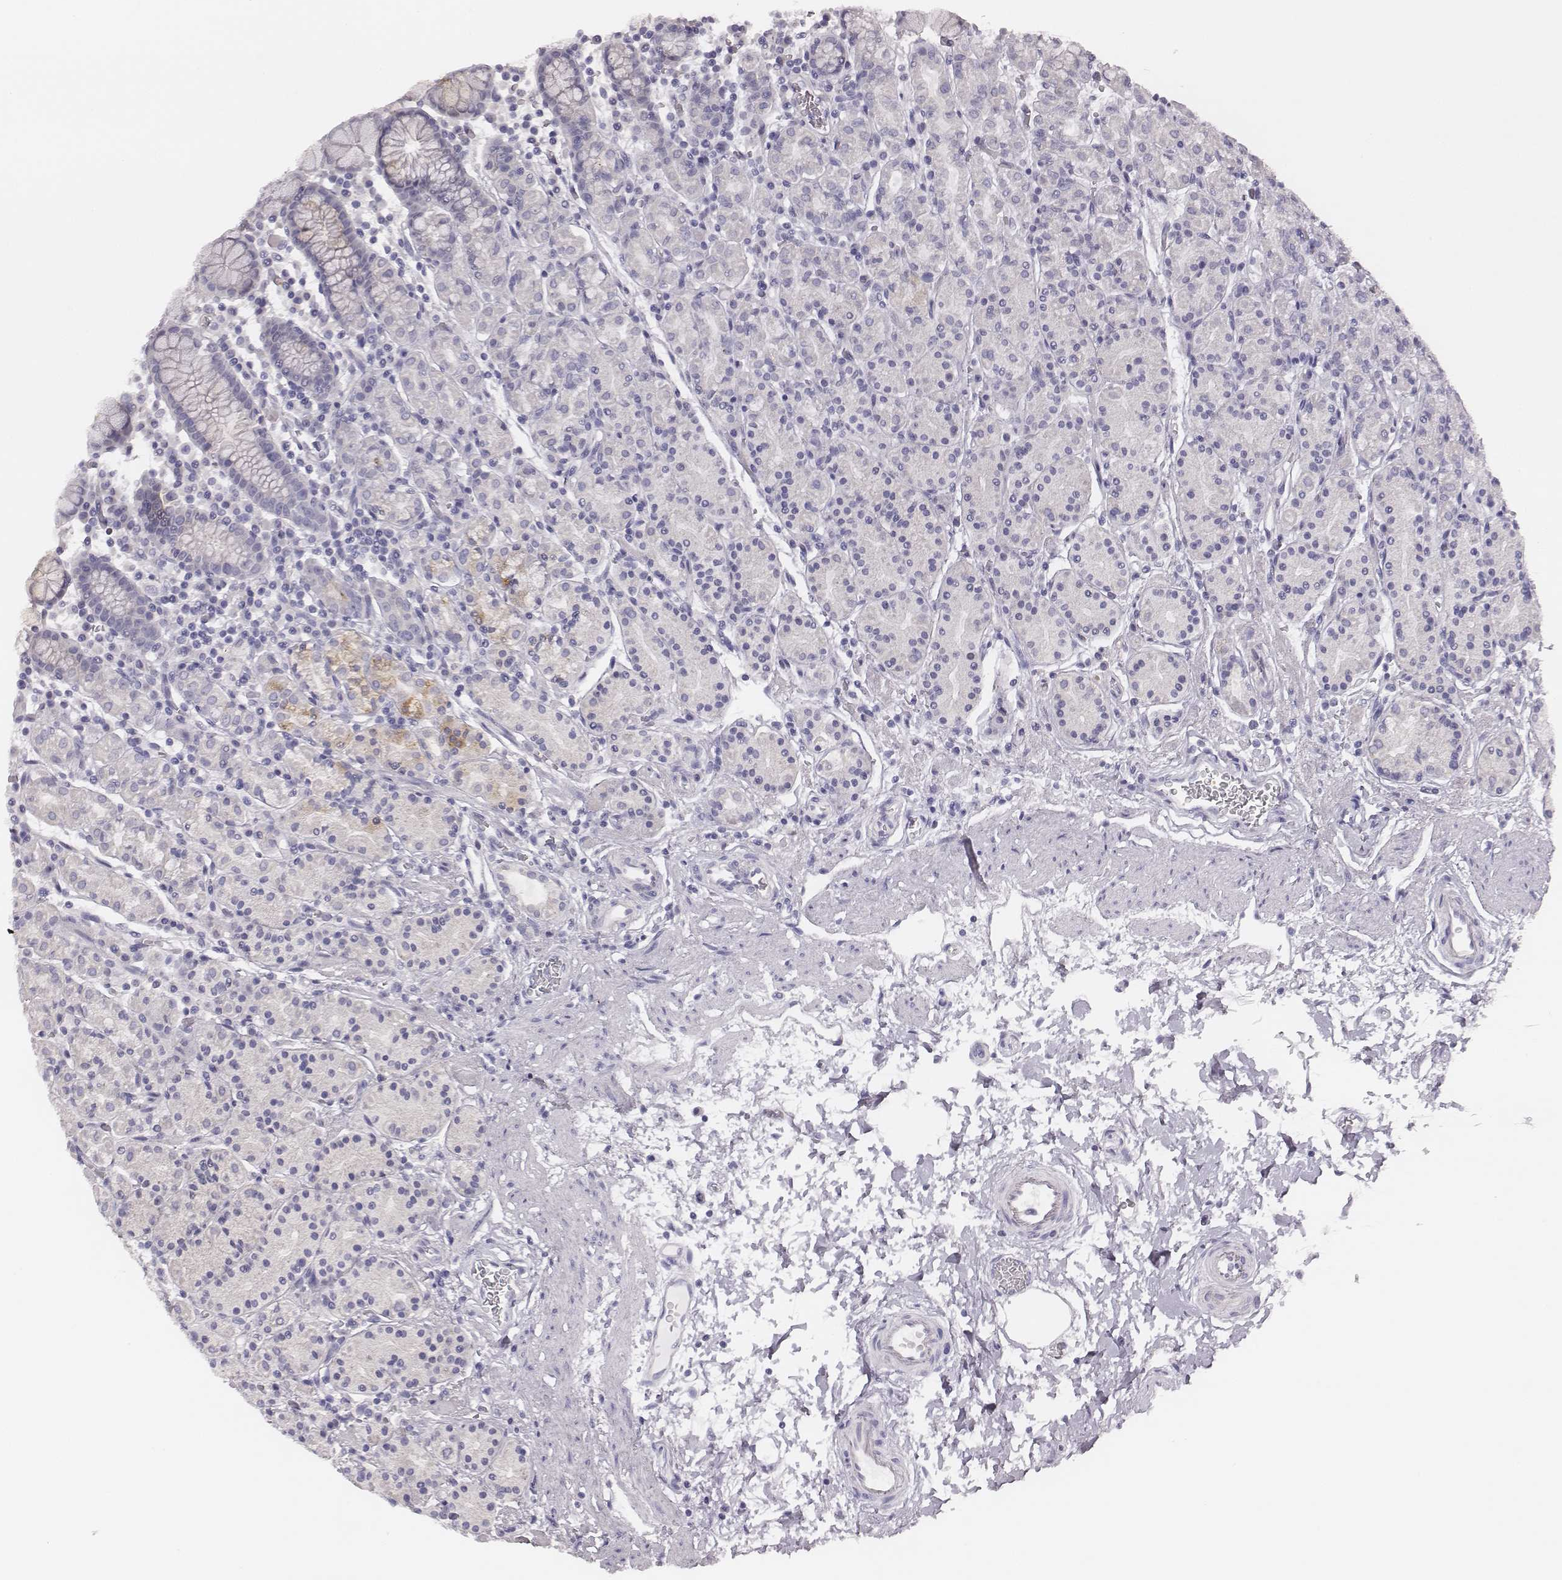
{"staining": {"intensity": "negative", "quantity": "none", "location": "none"}, "tissue": "stomach", "cell_type": "Glandular cells", "image_type": "normal", "snomed": [{"axis": "morphology", "description": "Normal tissue, NOS"}, {"axis": "topography", "description": "Stomach, upper"}, {"axis": "topography", "description": "Stomach"}], "caption": "Protein analysis of normal stomach shows no significant expression in glandular cells.", "gene": "KCNJ12", "patient": {"sex": "male", "age": 62}}